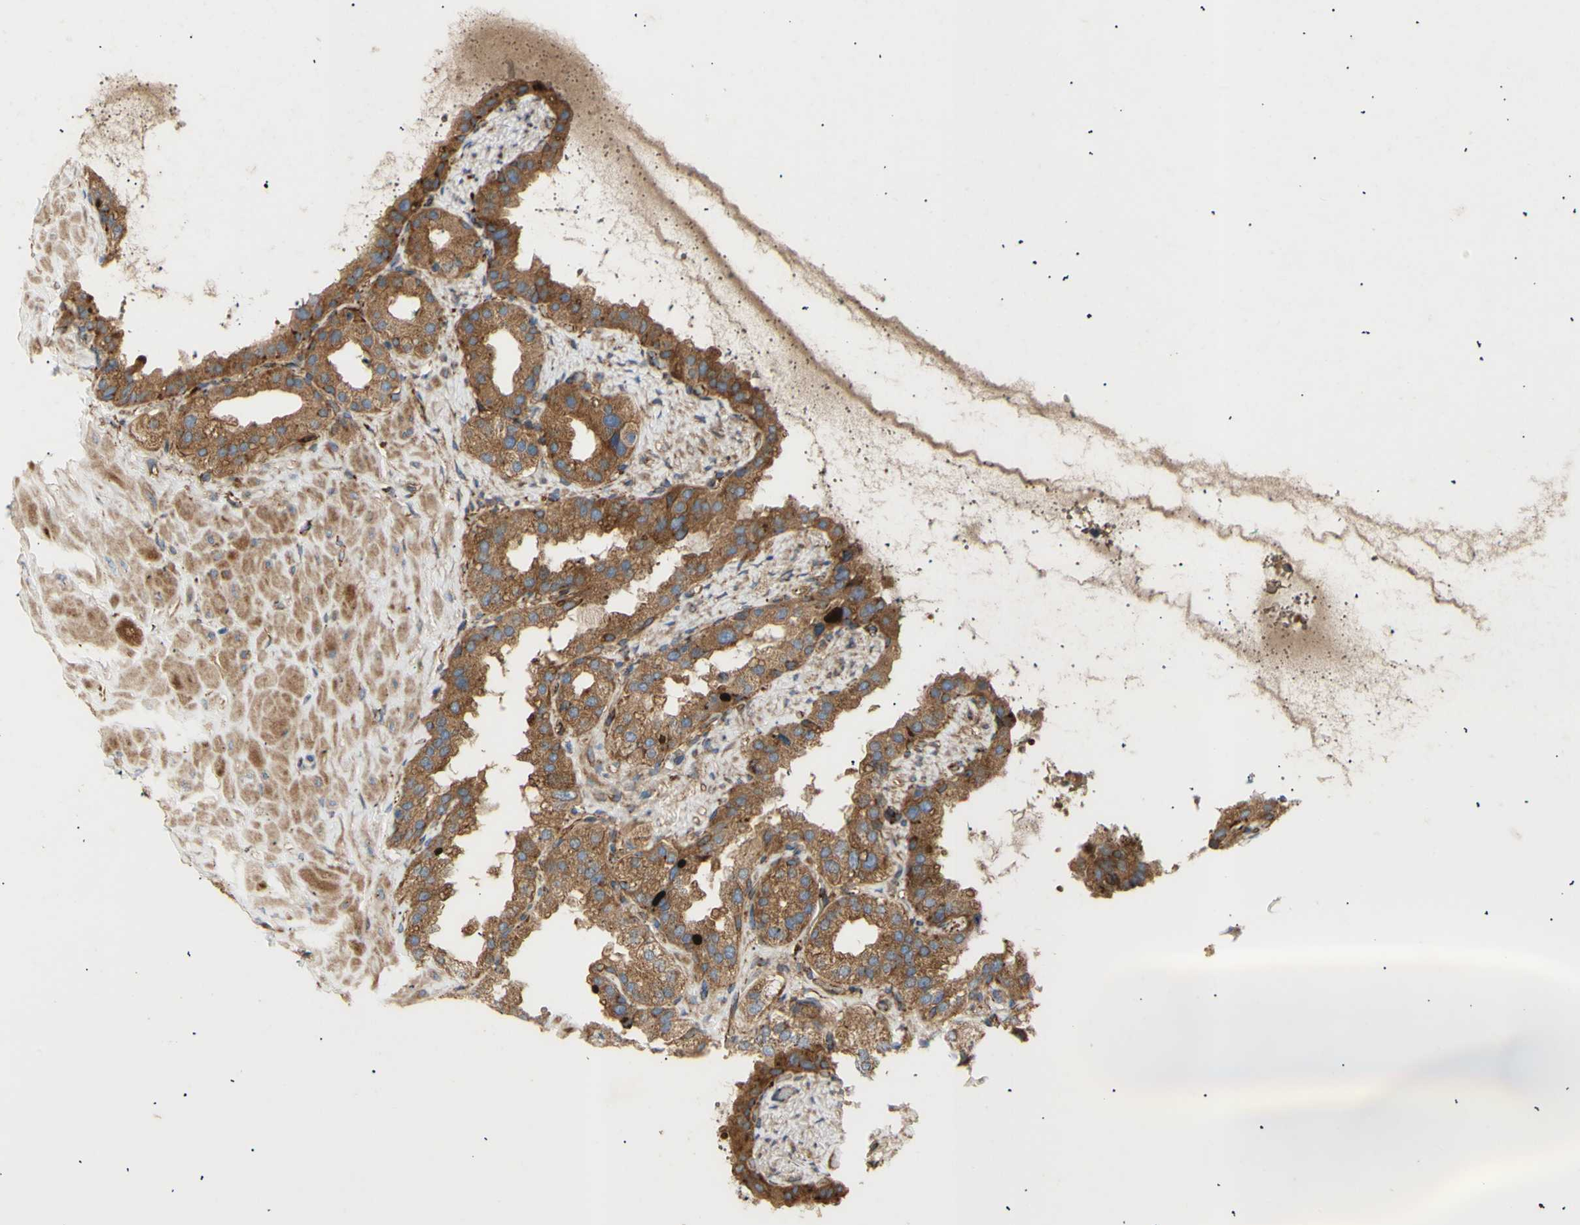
{"staining": {"intensity": "moderate", "quantity": "25%-75%", "location": "cytoplasmic/membranous"}, "tissue": "seminal vesicle", "cell_type": "Glandular cells", "image_type": "normal", "snomed": [{"axis": "morphology", "description": "Normal tissue, NOS"}, {"axis": "topography", "description": "Seminal veicle"}], "caption": "Unremarkable seminal vesicle exhibits moderate cytoplasmic/membranous positivity in approximately 25%-75% of glandular cells, visualized by immunohistochemistry.", "gene": "TUBG2", "patient": {"sex": "male", "age": 68}}